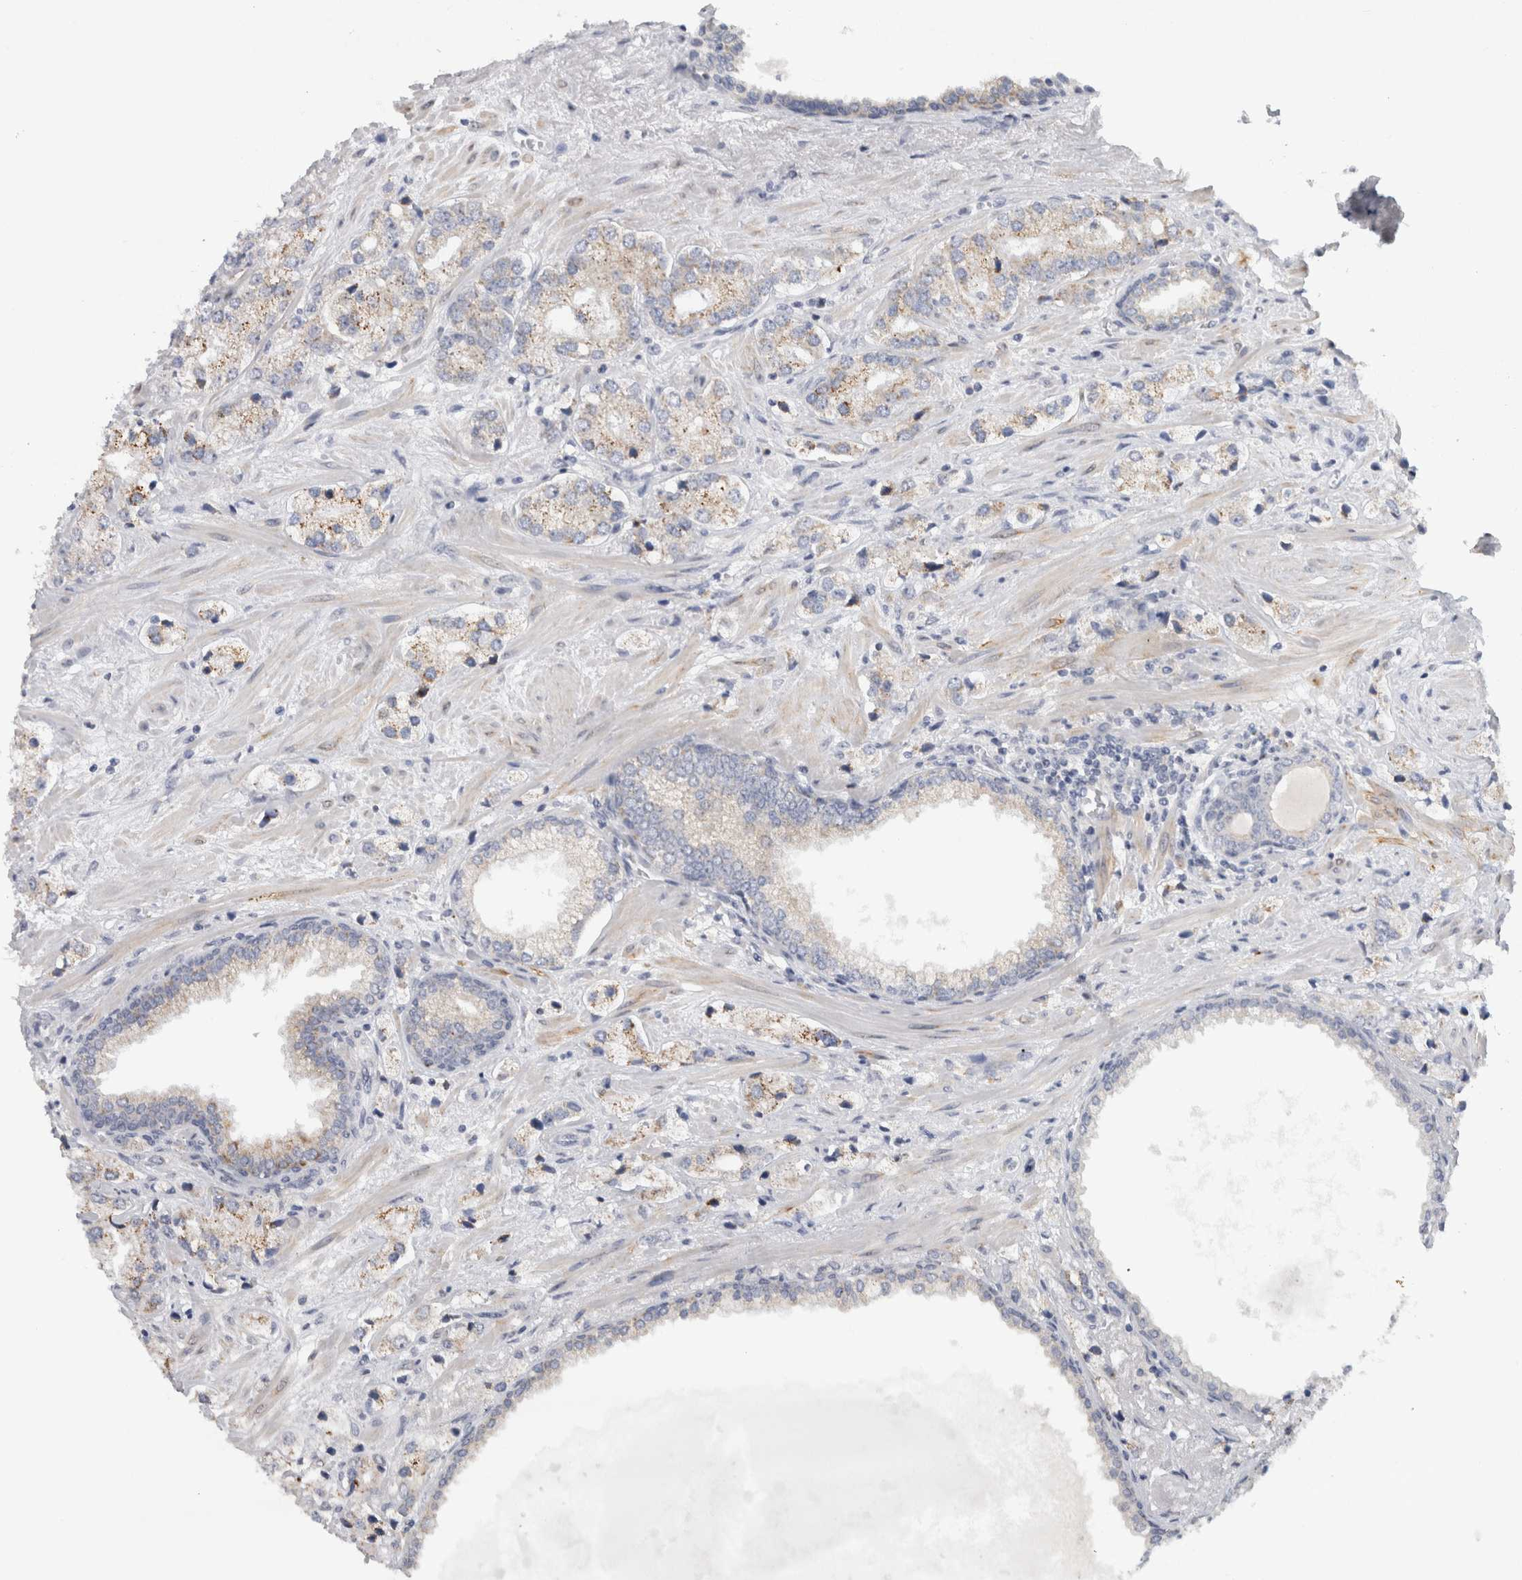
{"staining": {"intensity": "weak", "quantity": "<25%", "location": "cytoplasmic/membranous"}, "tissue": "prostate cancer", "cell_type": "Tumor cells", "image_type": "cancer", "snomed": [{"axis": "morphology", "description": "Adenocarcinoma, High grade"}, {"axis": "topography", "description": "Prostate"}], "caption": "IHC of prostate high-grade adenocarcinoma displays no staining in tumor cells.", "gene": "RAB18", "patient": {"sex": "male", "age": 66}}